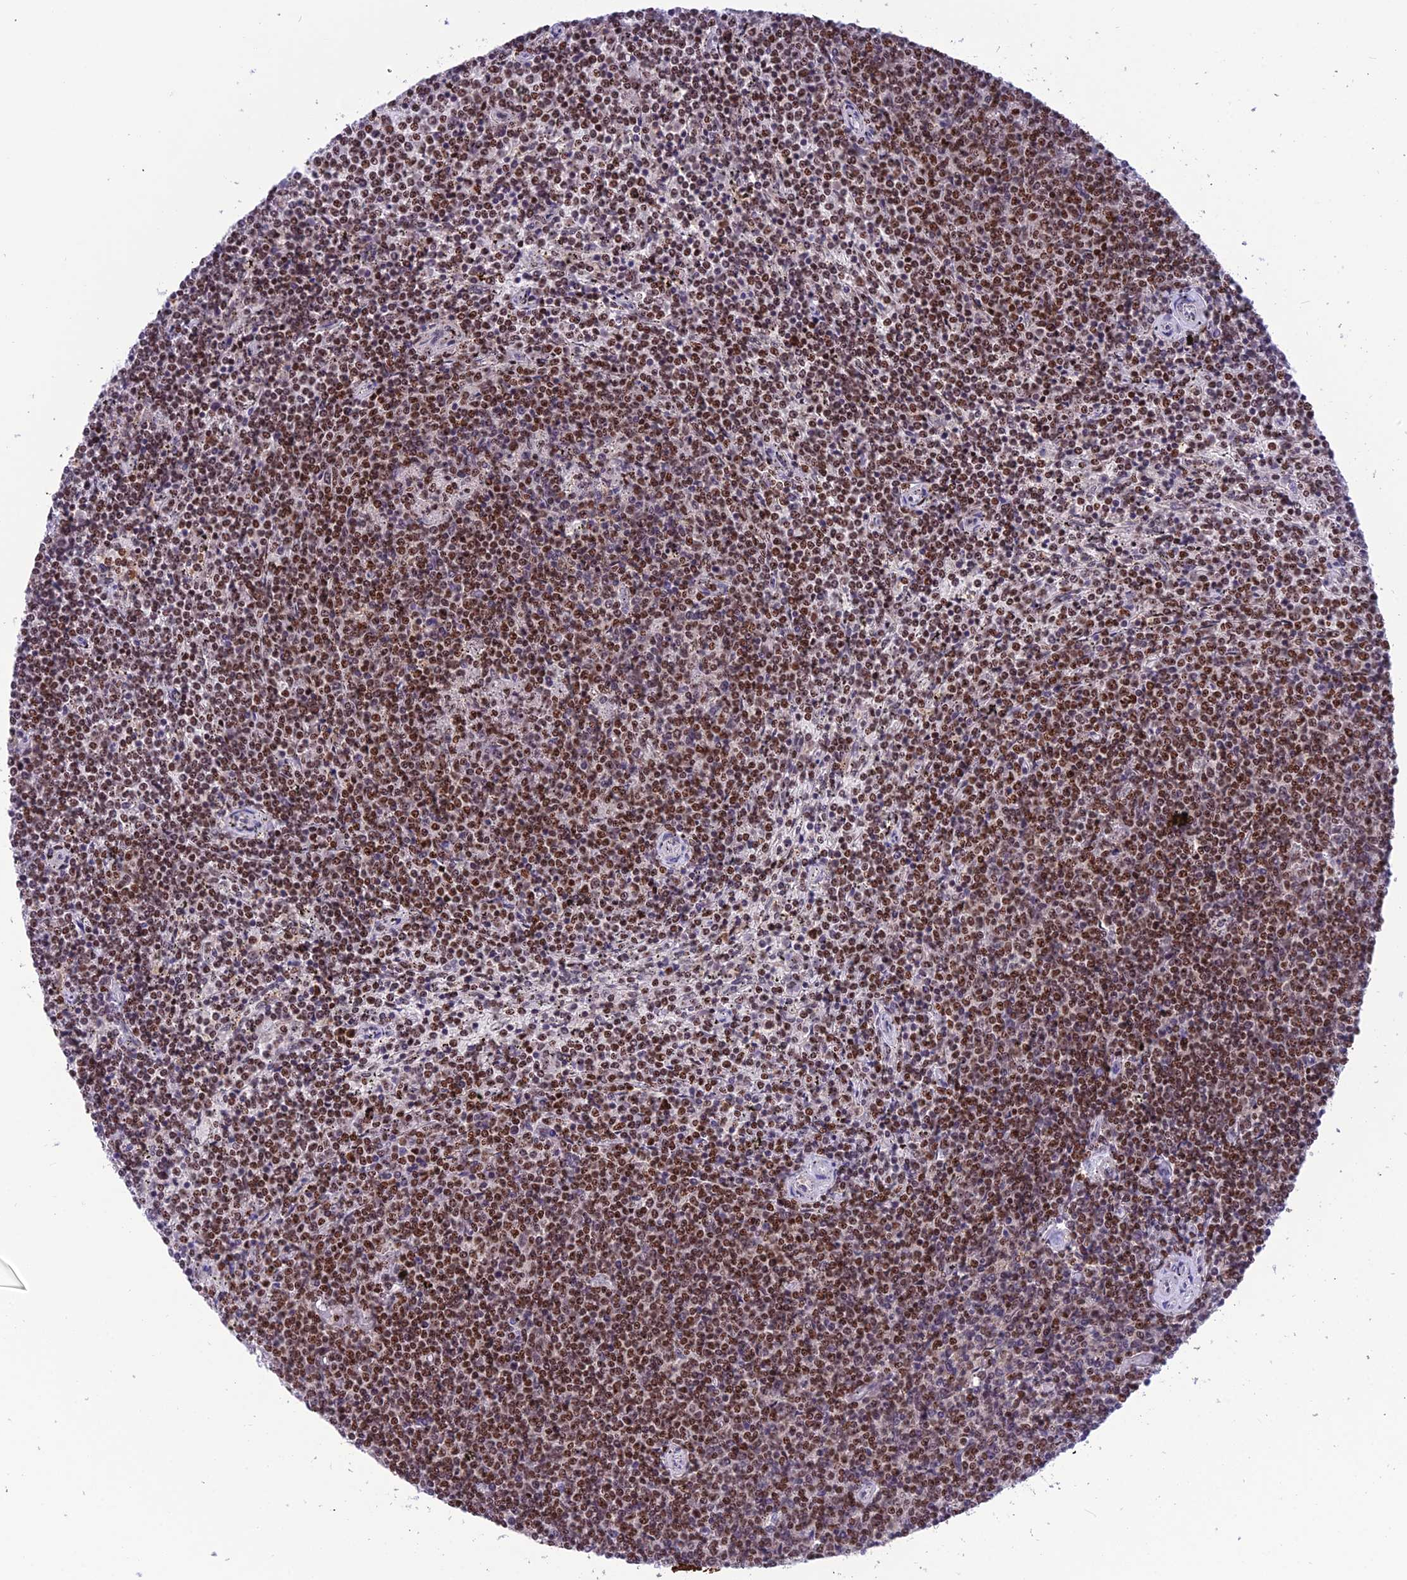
{"staining": {"intensity": "moderate", "quantity": ">75%", "location": "nuclear"}, "tissue": "lymphoma", "cell_type": "Tumor cells", "image_type": "cancer", "snomed": [{"axis": "morphology", "description": "Malignant lymphoma, non-Hodgkin's type, Low grade"}, {"axis": "topography", "description": "Spleen"}], "caption": "About >75% of tumor cells in human lymphoma demonstrate moderate nuclear protein expression as visualized by brown immunohistochemical staining.", "gene": "MIS12", "patient": {"sex": "female", "age": 50}}